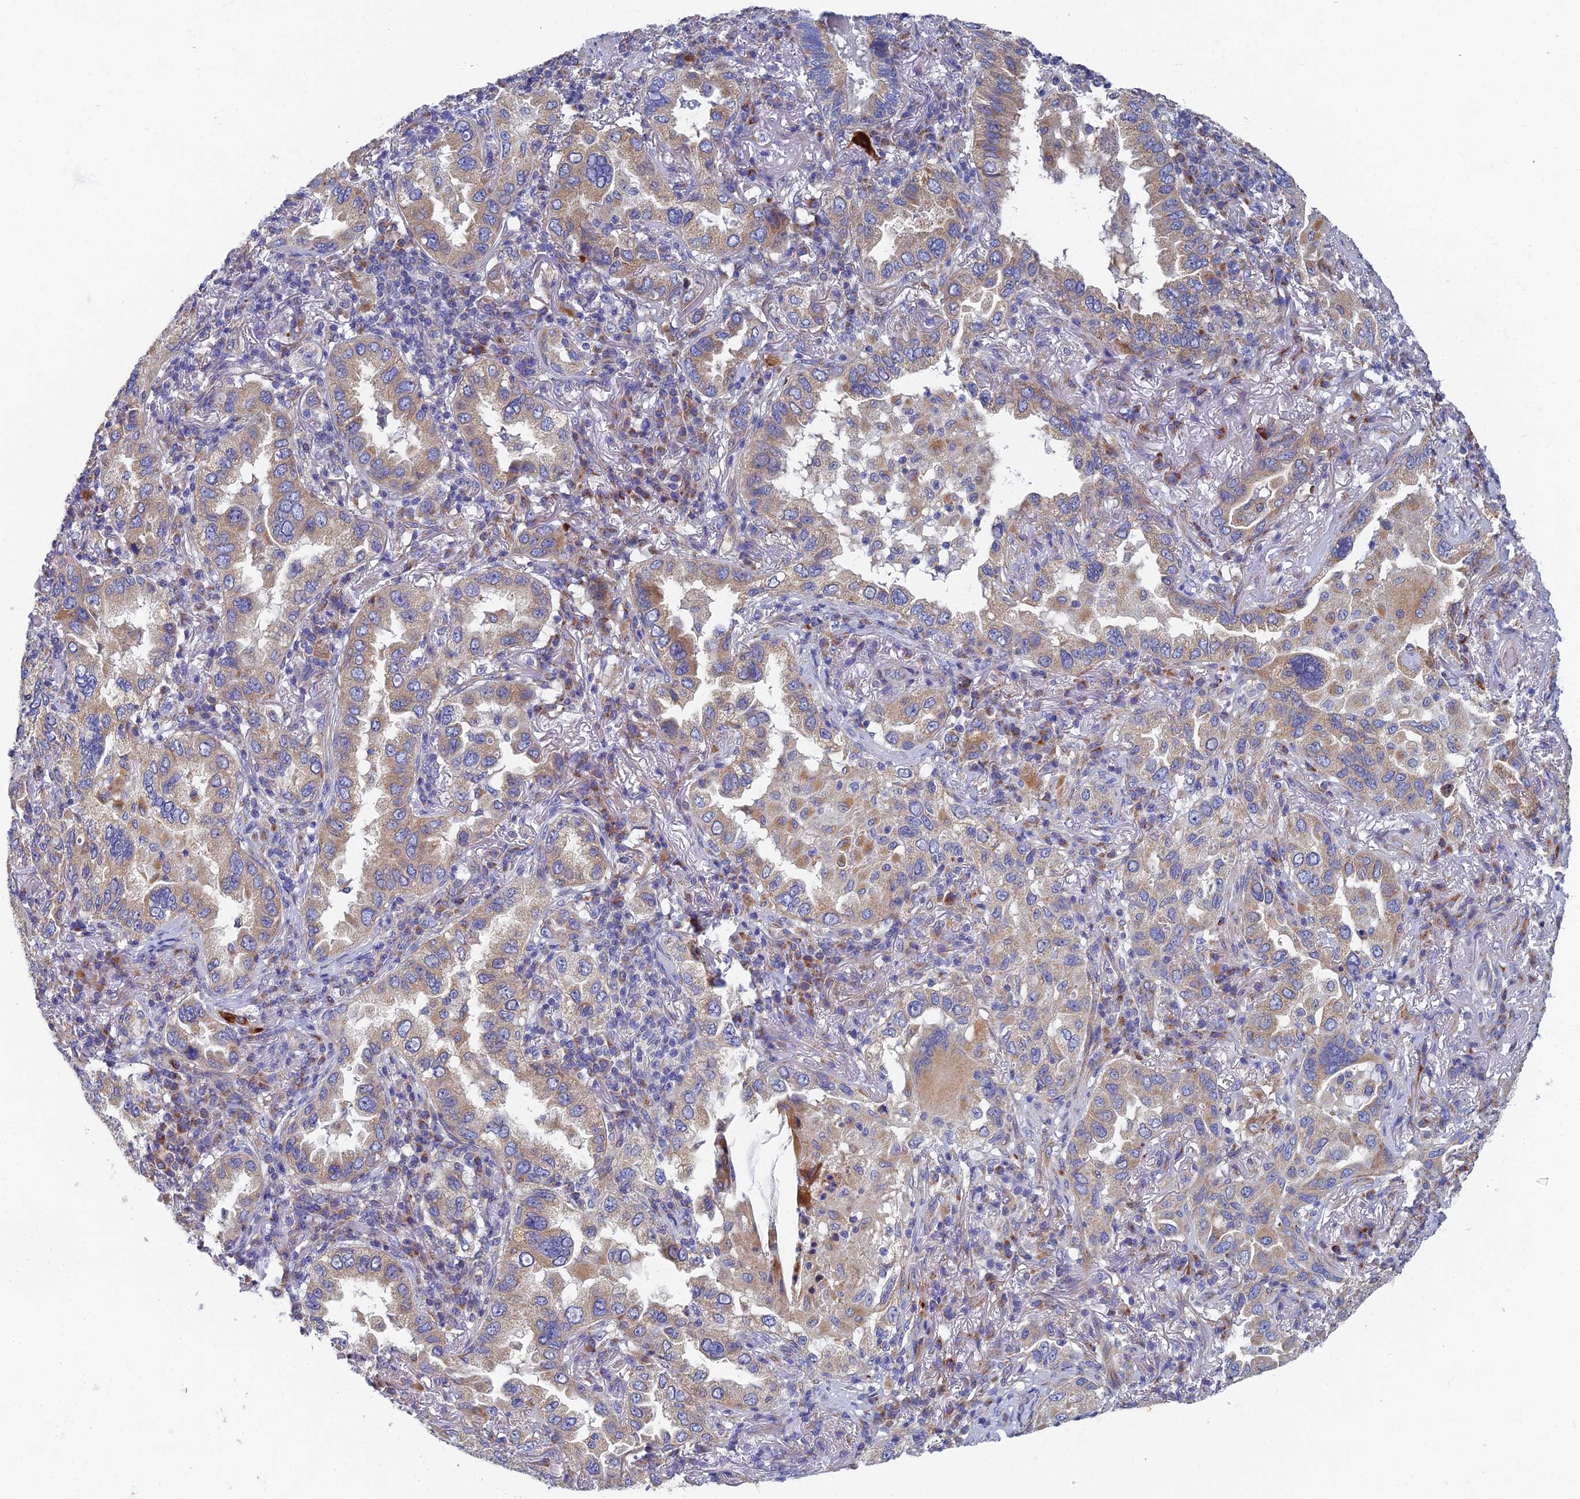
{"staining": {"intensity": "weak", "quantity": "25%-75%", "location": "cytoplasmic/membranous"}, "tissue": "lung cancer", "cell_type": "Tumor cells", "image_type": "cancer", "snomed": [{"axis": "morphology", "description": "Adenocarcinoma, NOS"}, {"axis": "topography", "description": "Lung"}], "caption": "This is an image of immunohistochemistry staining of lung adenocarcinoma, which shows weak expression in the cytoplasmic/membranous of tumor cells.", "gene": "RNASEK", "patient": {"sex": "female", "age": 69}}